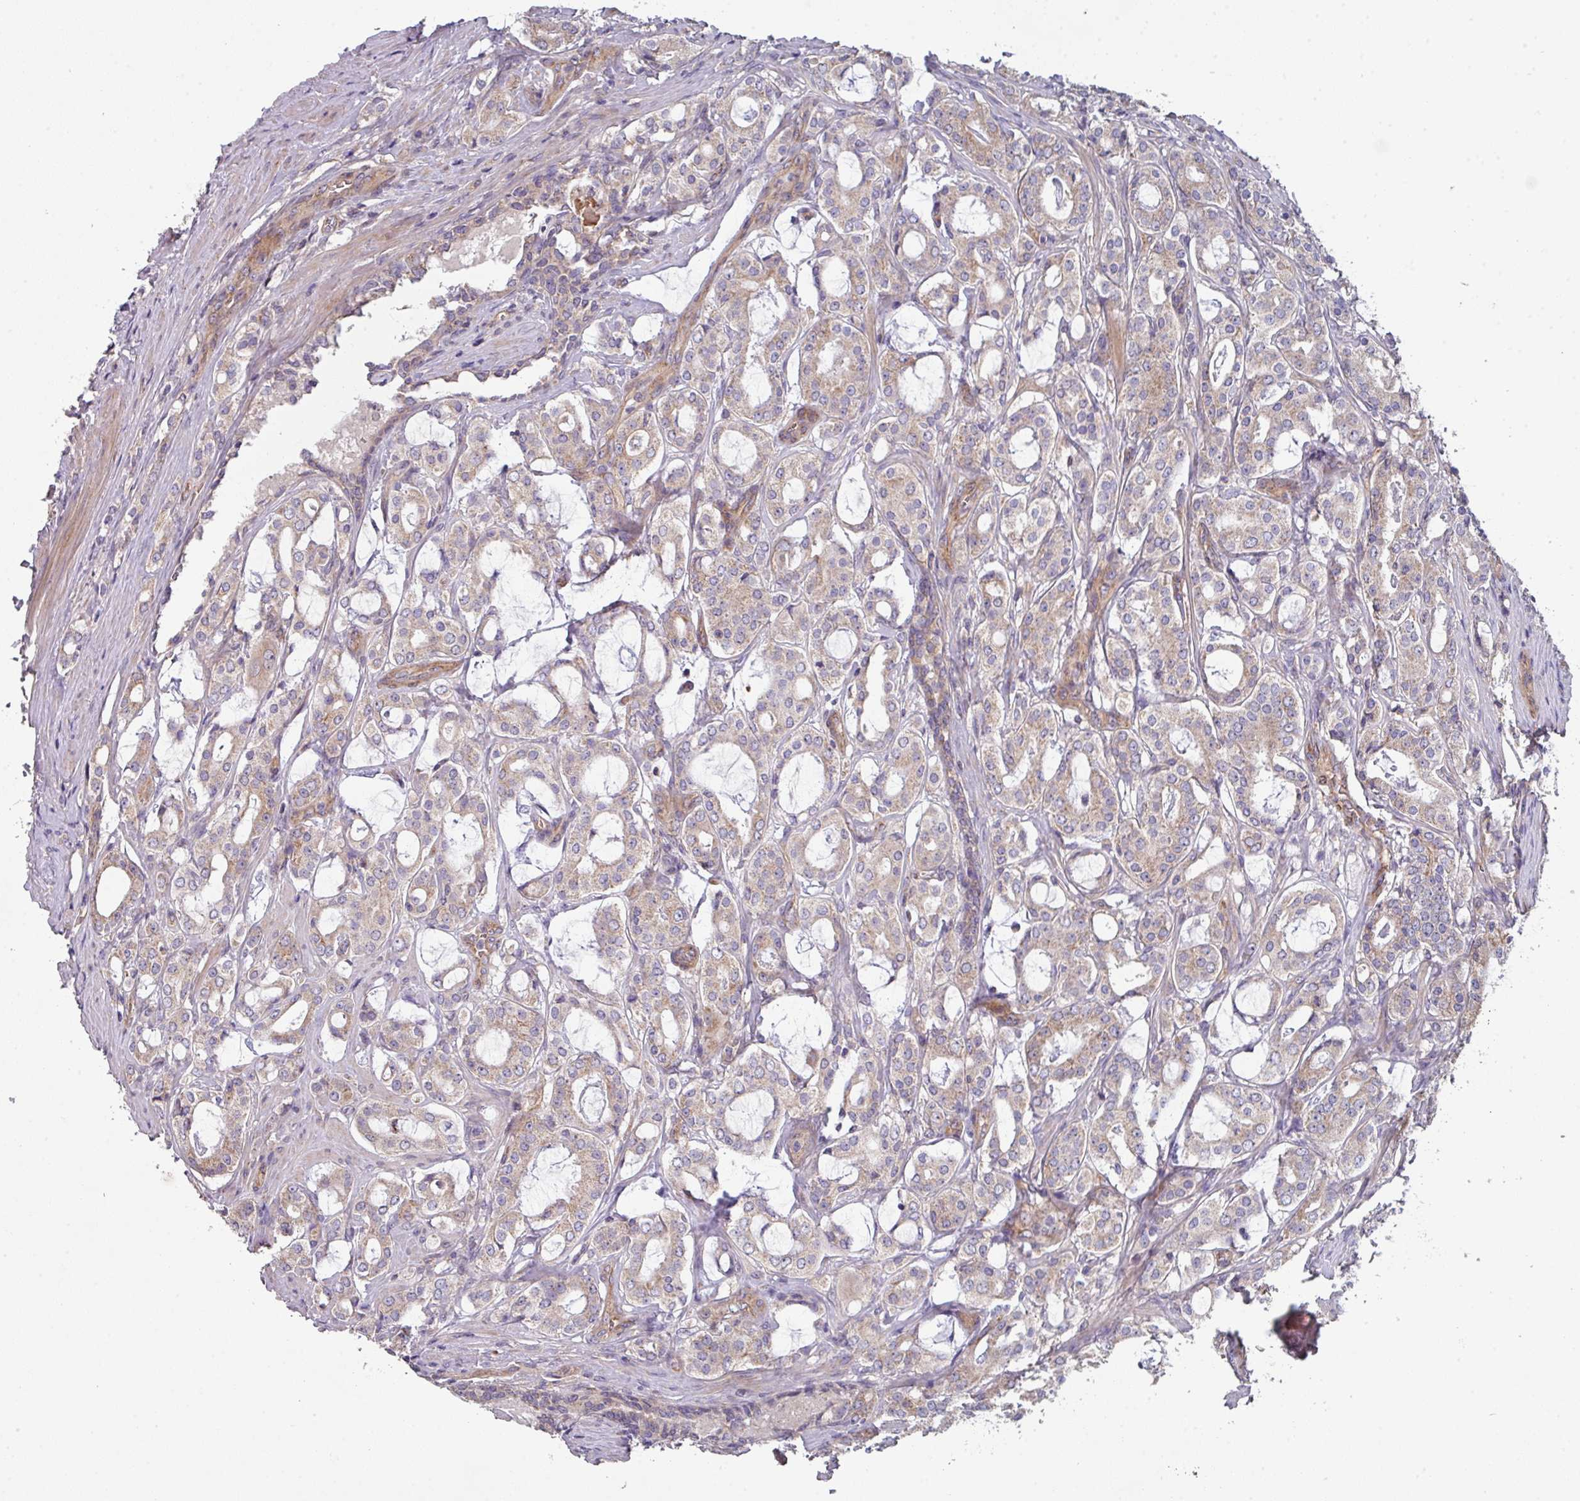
{"staining": {"intensity": "weak", "quantity": "25%-75%", "location": "cytoplasmic/membranous"}, "tissue": "prostate cancer", "cell_type": "Tumor cells", "image_type": "cancer", "snomed": [{"axis": "morphology", "description": "Adenocarcinoma, High grade"}, {"axis": "topography", "description": "Prostate"}], "caption": "Immunohistochemistry (IHC) staining of prostate cancer (high-grade adenocarcinoma), which exhibits low levels of weak cytoplasmic/membranous positivity in approximately 25%-75% of tumor cells indicating weak cytoplasmic/membranous protein expression. The staining was performed using DAB (brown) for protein detection and nuclei were counterstained in hematoxylin (blue).", "gene": "DCAF12L2", "patient": {"sex": "male", "age": 63}}